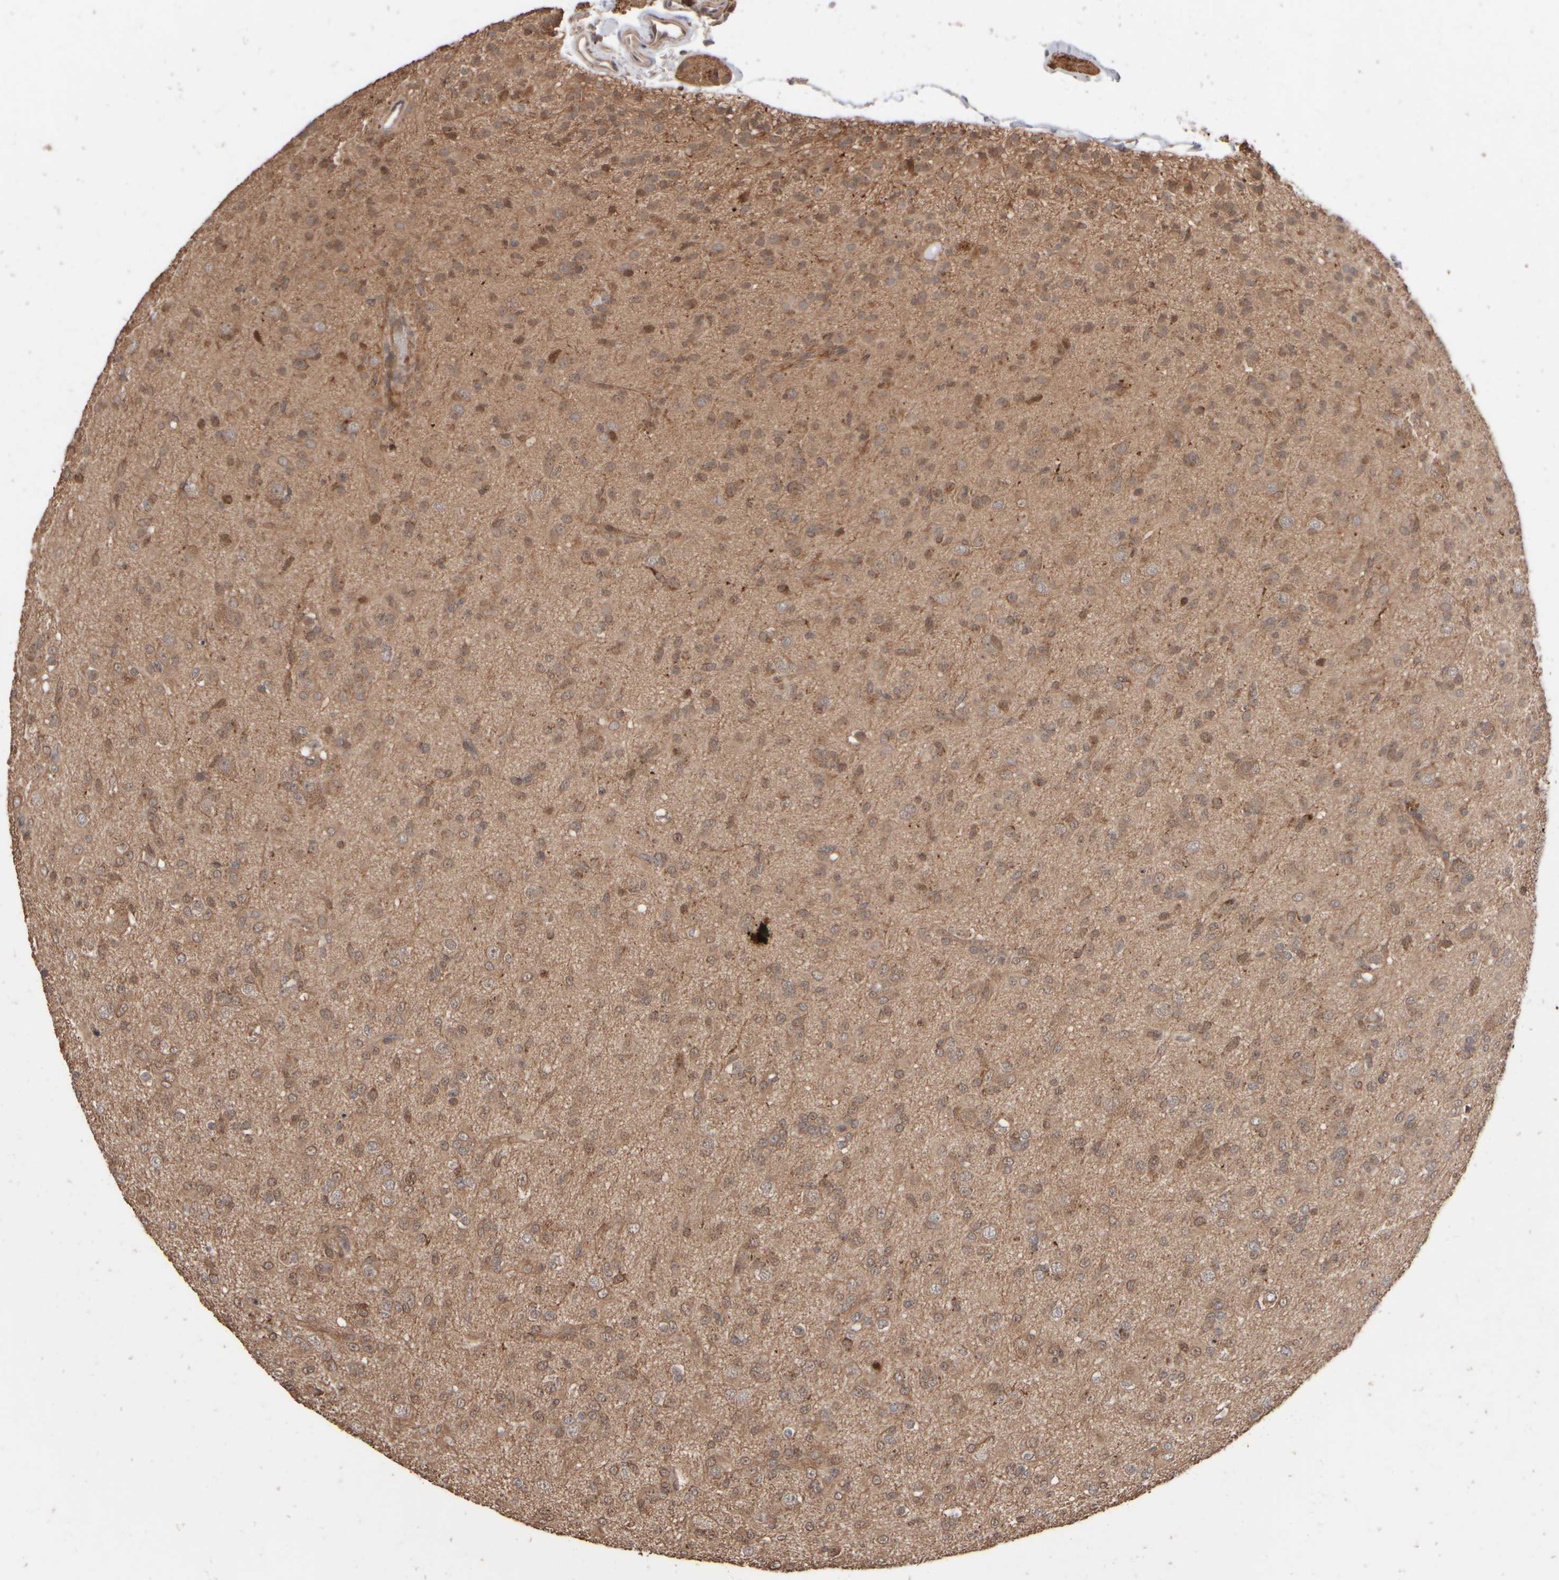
{"staining": {"intensity": "weak", "quantity": "25%-75%", "location": "cytoplasmic/membranous,nuclear"}, "tissue": "glioma", "cell_type": "Tumor cells", "image_type": "cancer", "snomed": [{"axis": "morphology", "description": "Glioma, malignant, Low grade"}, {"axis": "topography", "description": "Brain"}], "caption": "Tumor cells reveal low levels of weak cytoplasmic/membranous and nuclear staining in about 25%-75% of cells in human glioma.", "gene": "ABHD11", "patient": {"sex": "male", "age": 65}}